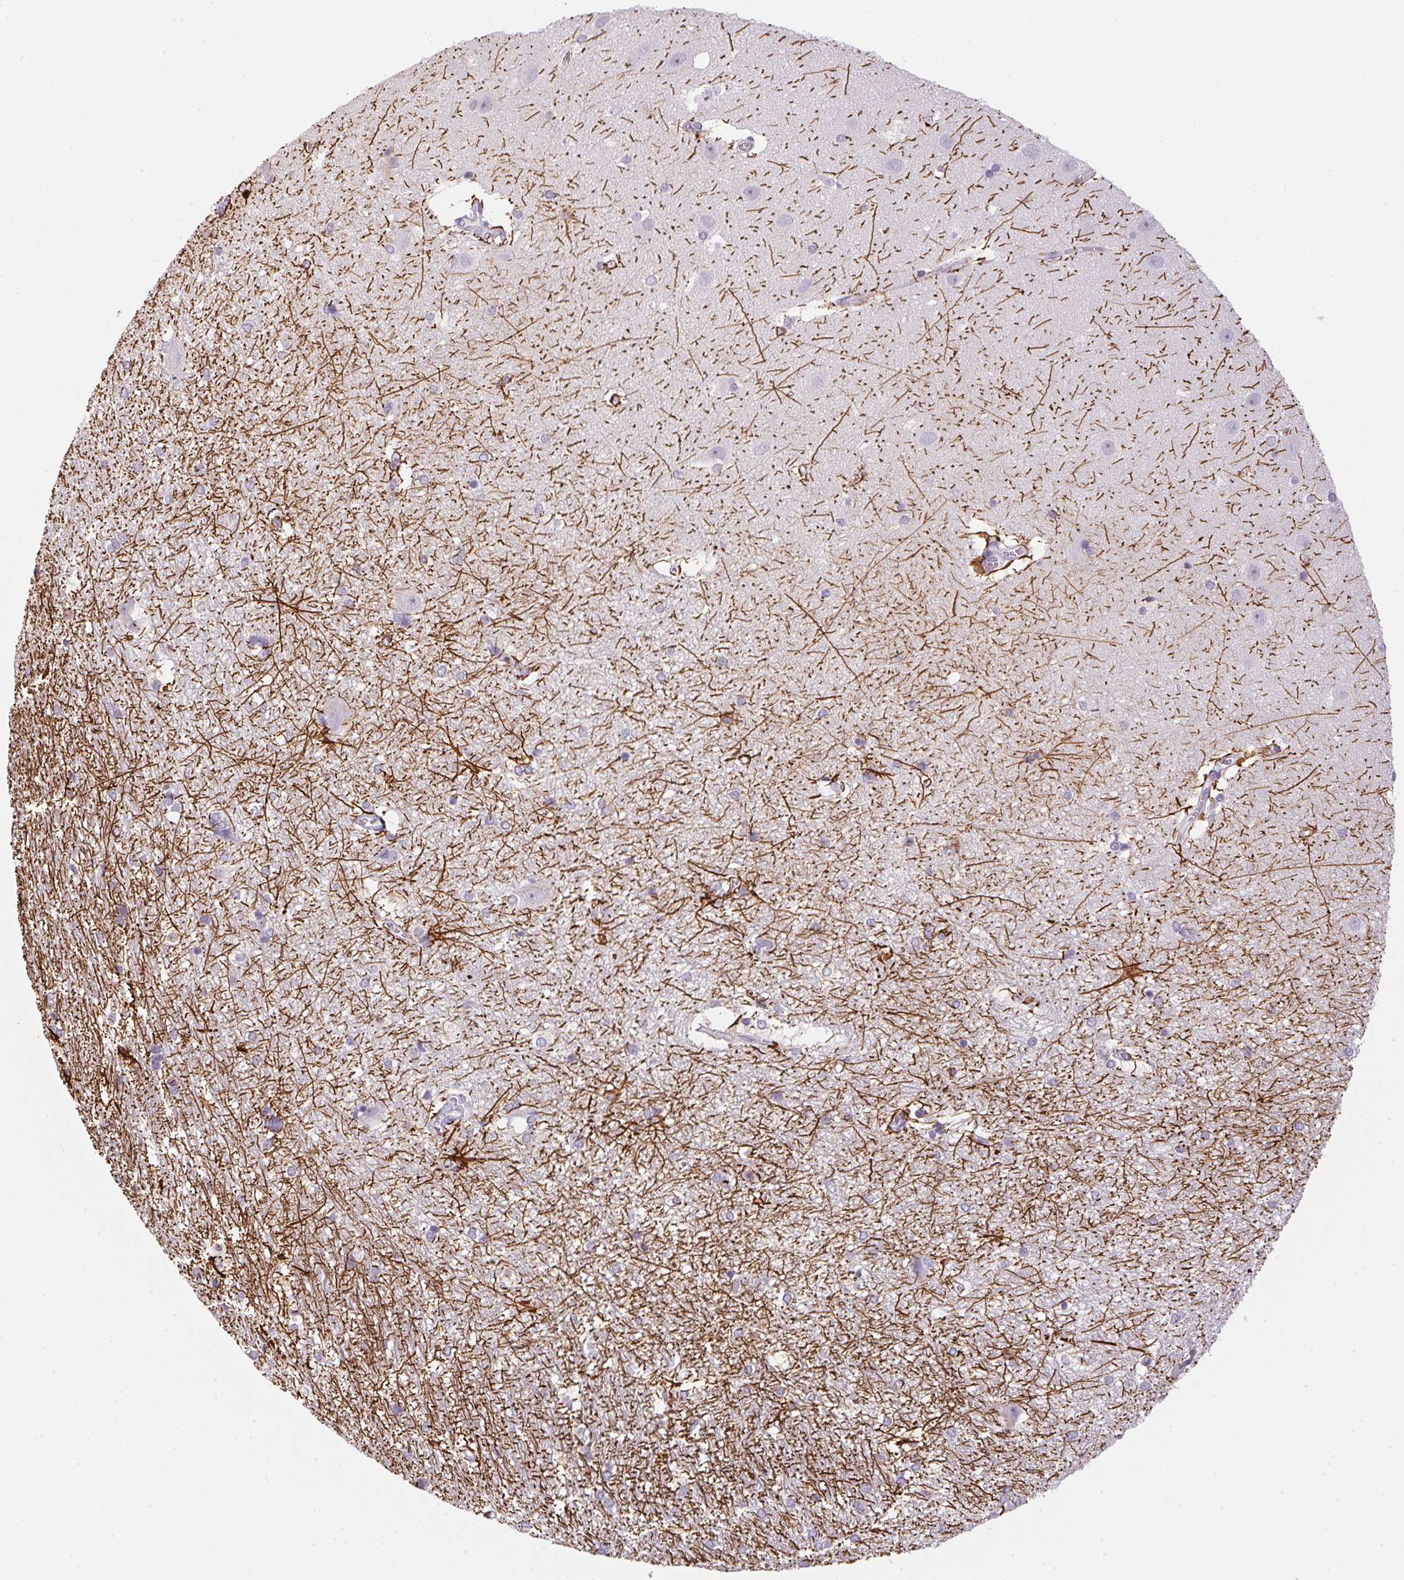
{"staining": {"intensity": "moderate", "quantity": "<25%", "location": "cytoplasmic/membranous"}, "tissue": "hippocampus", "cell_type": "Glial cells", "image_type": "normal", "snomed": [{"axis": "morphology", "description": "Normal tissue, NOS"}, {"axis": "topography", "description": "Cerebral cortex"}, {"axis": "topography", "description": "Hippocampus"}], "caption": "Glial cells show low levels of moderate cytoplasmic/membranous staining in approximately <25% of cells in unremarkable hippocampus. Ihc stains the protein in brown and the nuclei are stained blue.", "gene": "ECPAS", "patient": {"sex": "female", "age": 19}}